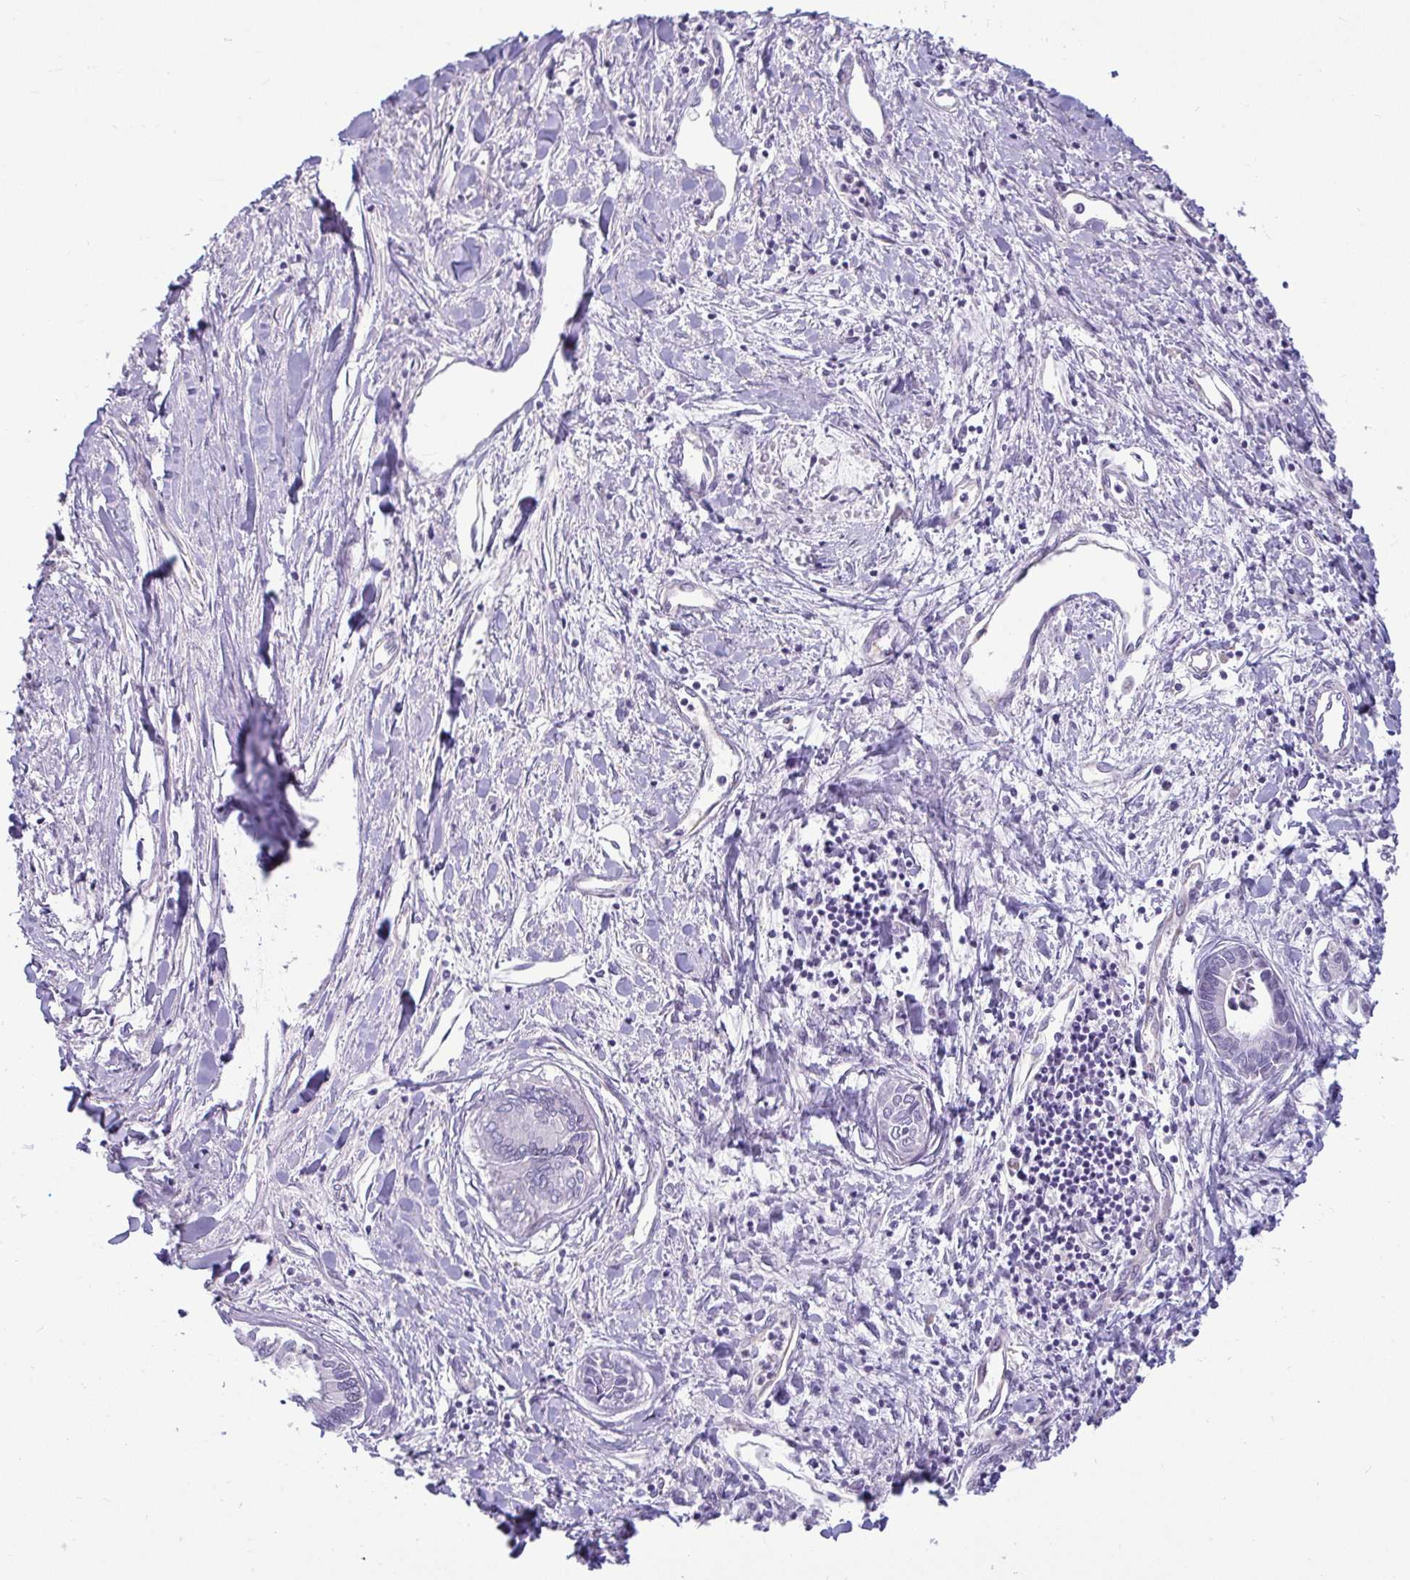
{"staining": {"intensity": "negative", "quantity": "none", "location": "none"}, "tissue": "liver cancer", "cell_type": "Tumor cells", "image_type": "cancer", "snomed": [{"axis": "morphology", "description": "Cholangiocarcinoma"}, {"axis": "topography", "description": "Liver"}], "caption": "High power microscopy photomicrograph of an IHC photomicrograph of liver cholangiocarcinoma, revealing no significant staining in tumor cells.", "gene": "SUZ12", "patient": {"sex": "male", "age": 66}}